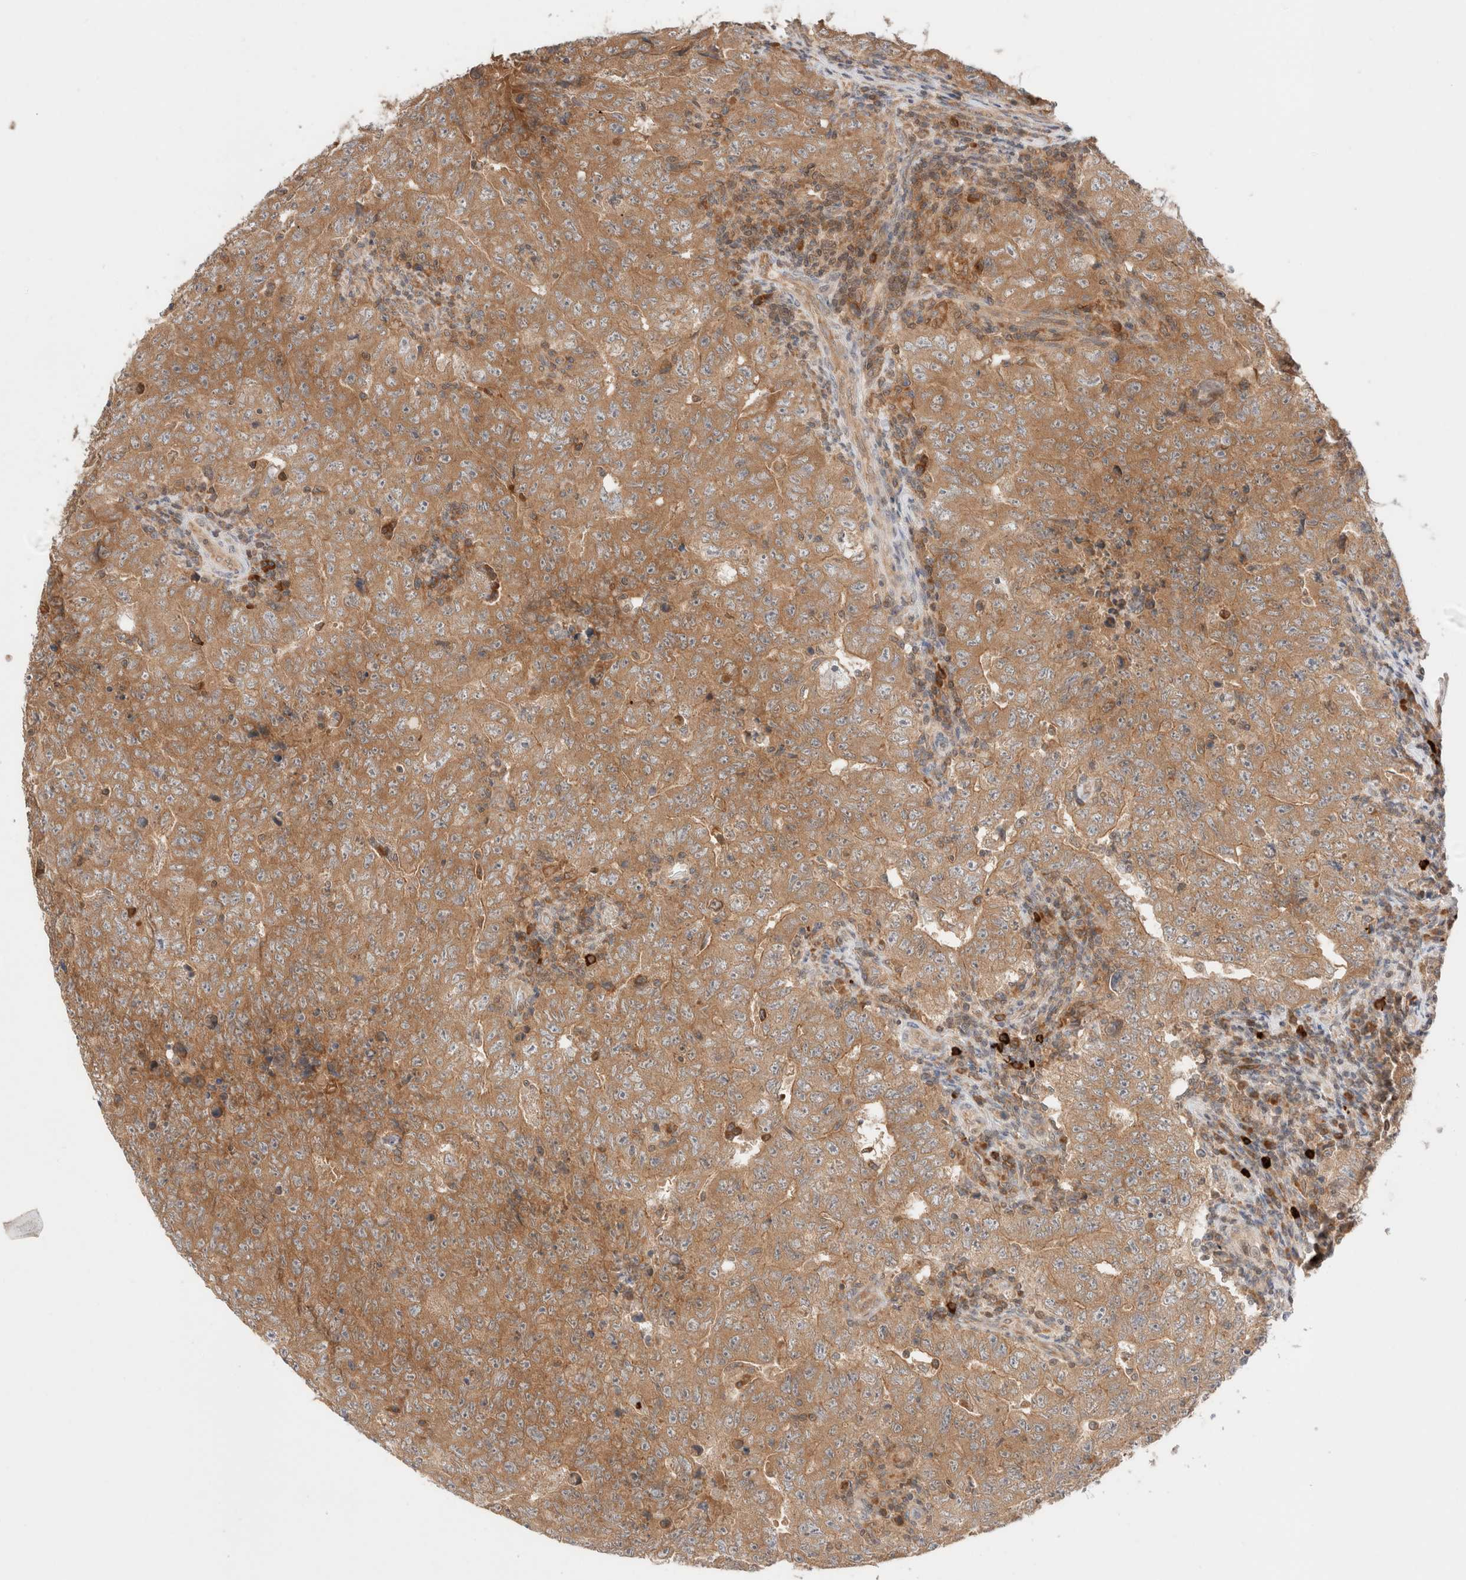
{"staining": {"intensity": "moderate", "quantity": ">75%", "location": "cytoplasmic/membranous"}, "tissue": "testis cancer", "cell_type": "Tumor cells", "image_type": "cancer", "snomed": [{"axis": "morphology", "description": "Carcinoma, Embryonal, NOS"}, {"axis": "topography", "description": "Testis"}], "caption": "Moderate cytoplasmic/membranous positivity is identified in approximately >75% of tumor cells in embryonal carcinoma (testis). (Brightfield microscopy of DAB IHC at high magnification).", "gene": "XKR4", "patient": {"sex": "male", "age": 26}}